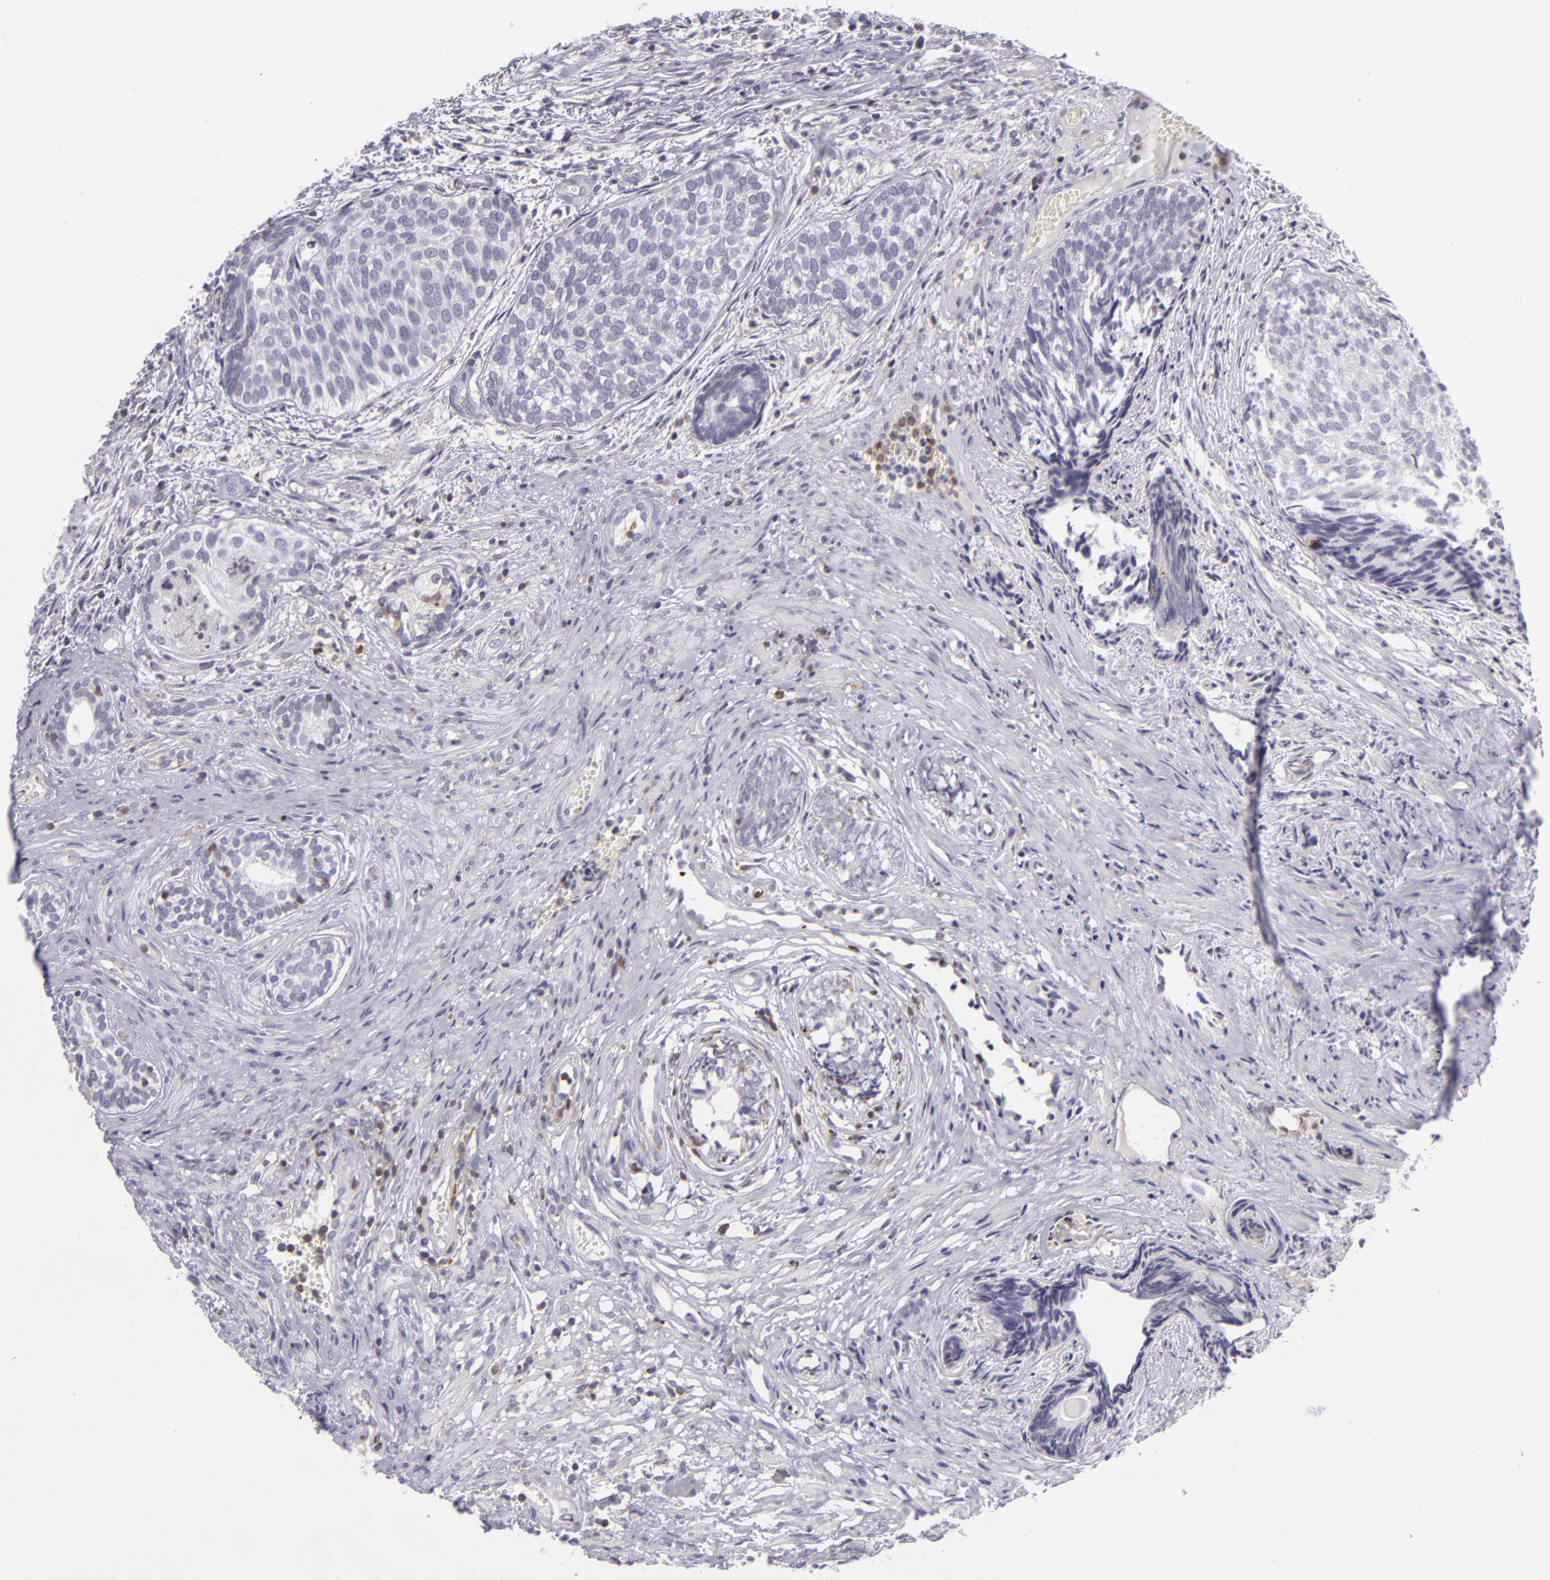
{"staining": {"intensity": "negative", "quantity": "none", "location": "none"}, "tissue": "urothelial cancer", "cell_type": "Tumor cells", "image_type": "cancer", "snomed": [{"axis": "morphology", "description": "Urothelial carcinoma, Low grade"}, {"axis": "topography", "description": "Urinary bladder"}], "caption": "IHC image of urothelial cancer stained for a protein (brown), which displays no positivity in tumor cells.", "gene": "KCNAB2", "patient": {"sex": "male", "age": 84}}